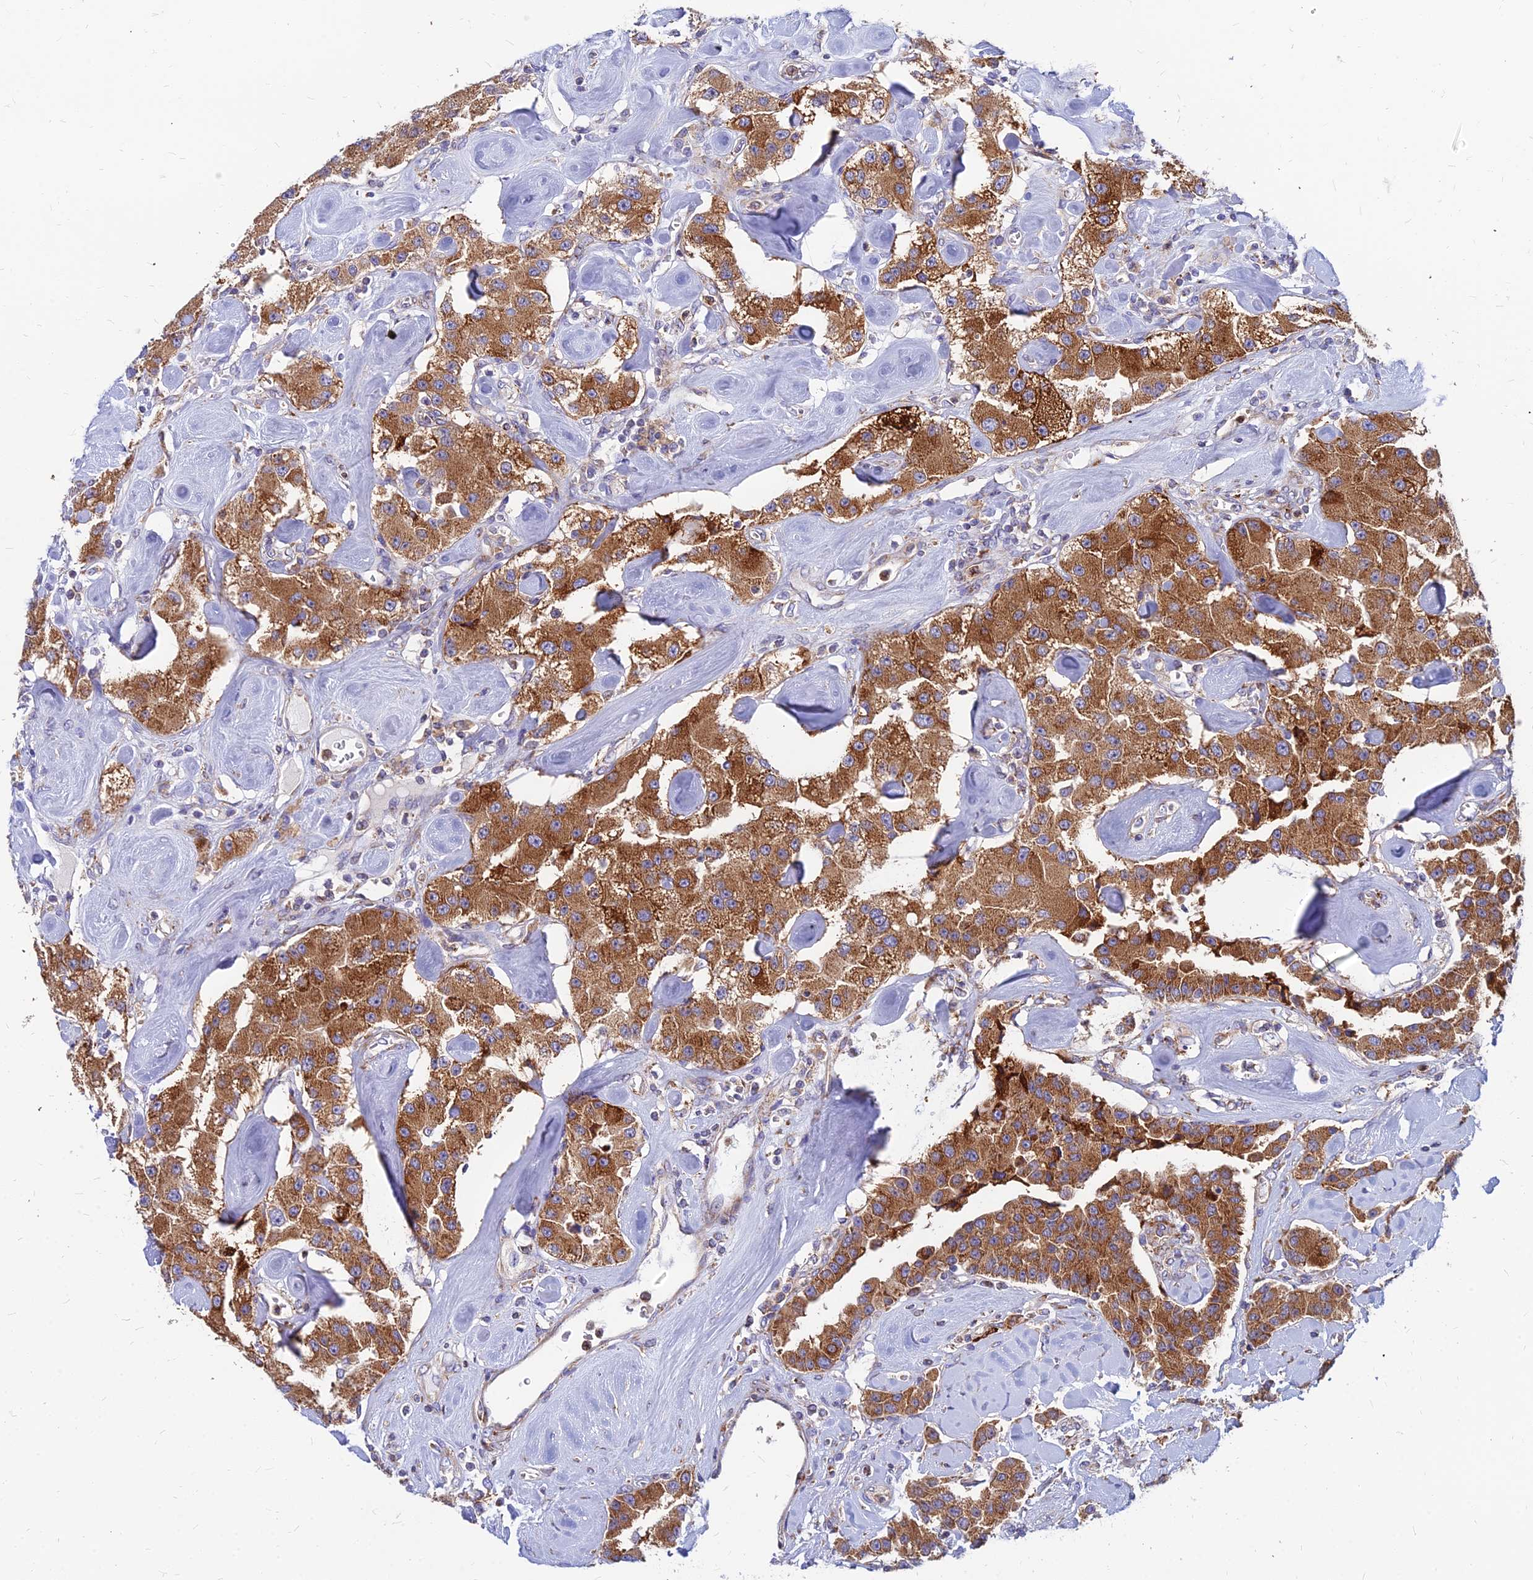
{"staining": {"intensity": "moderate", "quantity": ">75%", "location": "cytoplasmic/membranous"}, "tissue": "carcinoid", "cell_type": "Tumor cells", "image_type": "cancer", "snomed": [{"axis": "morphology", "description": "Carcinoid, malignant, NOS"}, {"axis": "topography", "description": "Pancreas"}], "caption": "IHC micrograph of human malignant carcinoid stained for a protein (brown), which reveals medium levels of moderate cytoplasmic/membranous positivity in about >75% of tumor cells.", "gene": "CCT6B", "patient": {"sex": "male", "age": 41}}